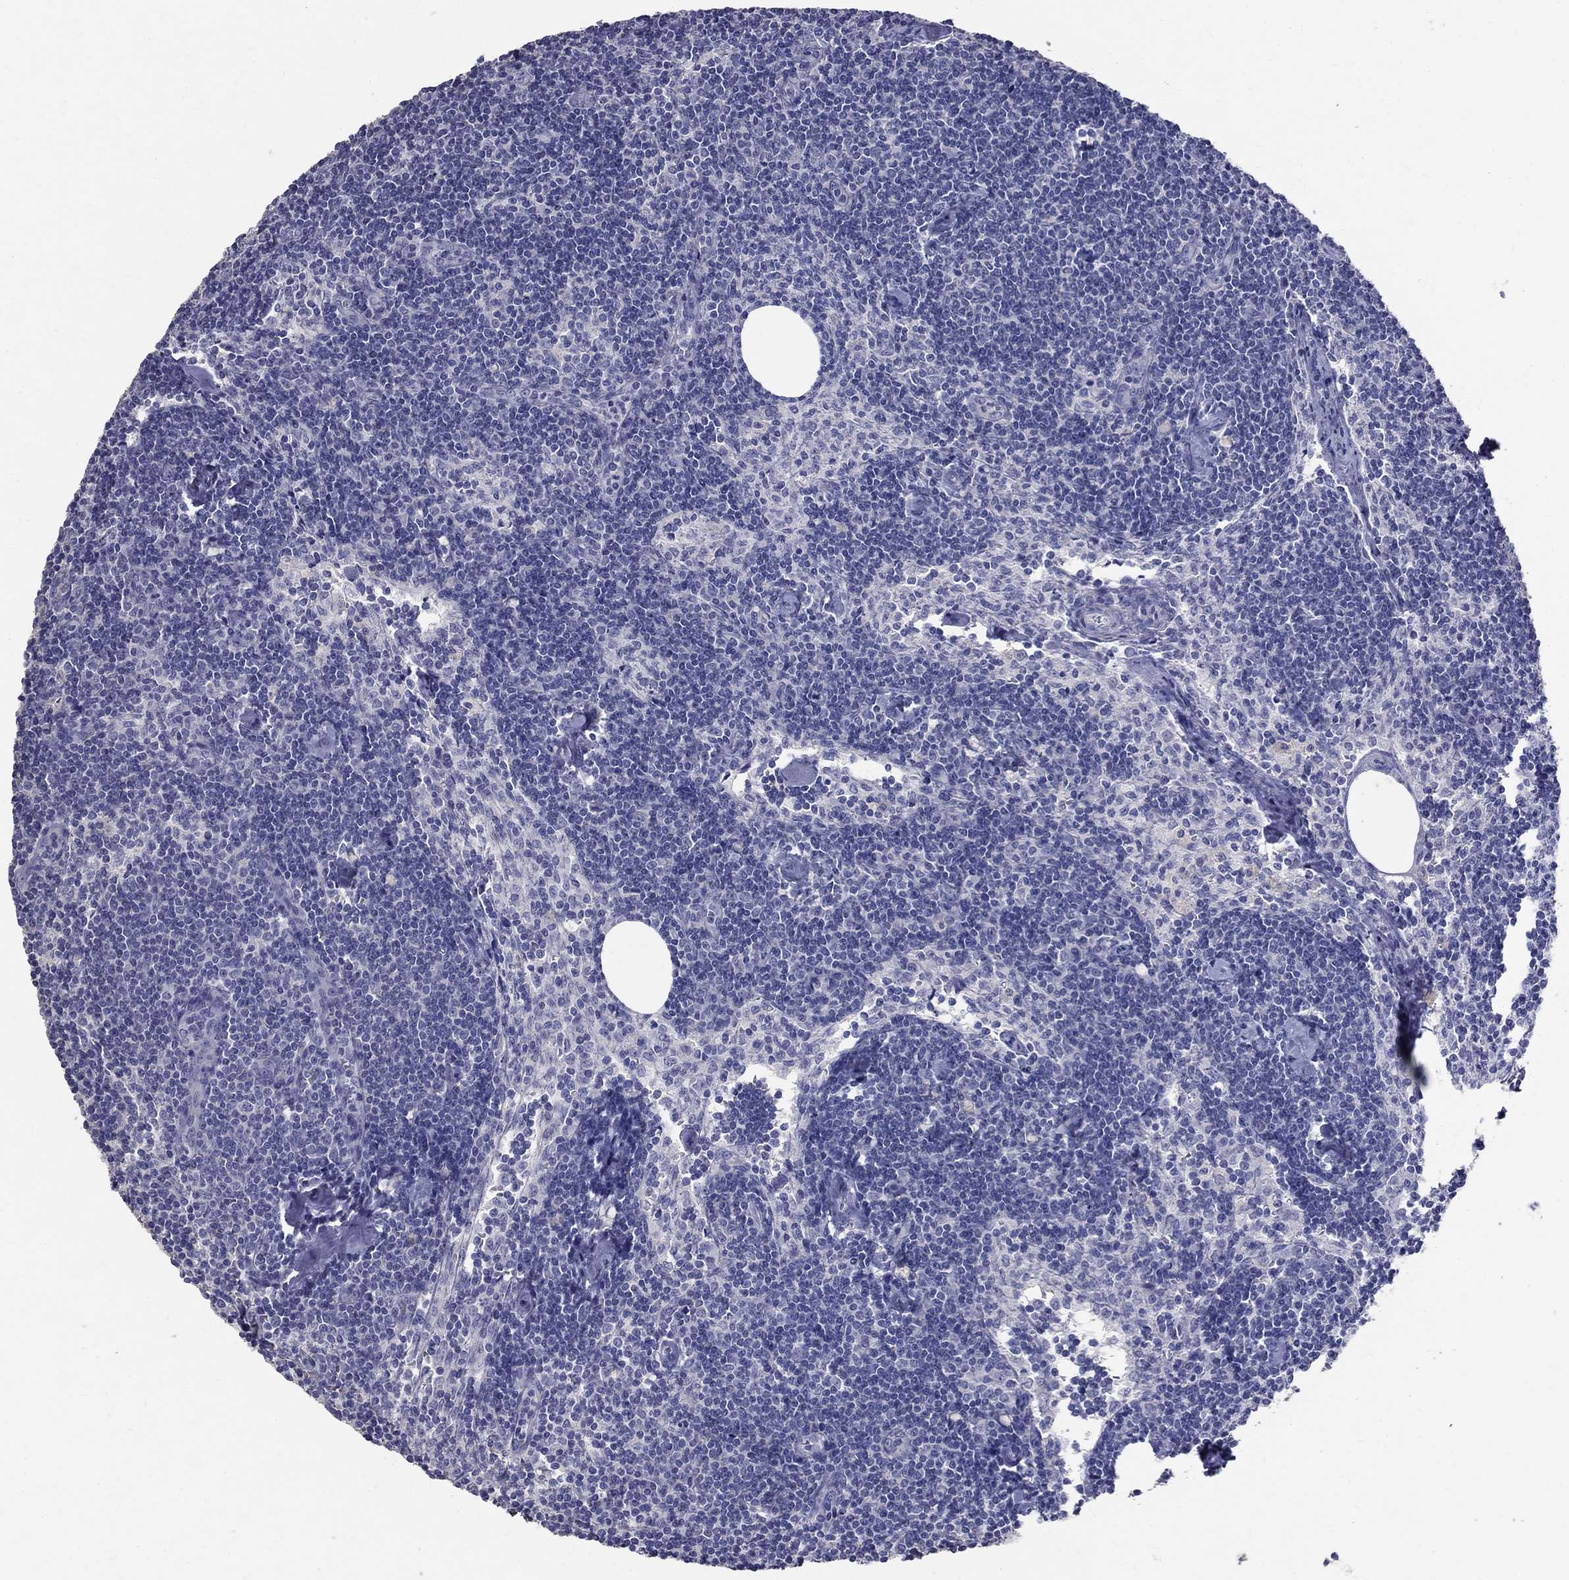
{"staining": {"intensity": "negative", "quantity": "none", "location": "none"}, "tissue": "lymph node", "cell_type": "Germinal center cells", "image_type": "normal", "snomed": [{"axis": "morphology", "description": "Normal tissue, NOS"}, {"axis": "topography", "description": "Lymph node"}], "caption": "A micrograph of human lymph node is negative for staining in germinal center cells. Brightfield microscopy of IHC stained with DAB (3,3'-diaminobenzidine) (brown) and hematoxylin (blue), captured at high magnification.", "gene": "ANXA10", "patient": {"sex": "female", "age": 51}}